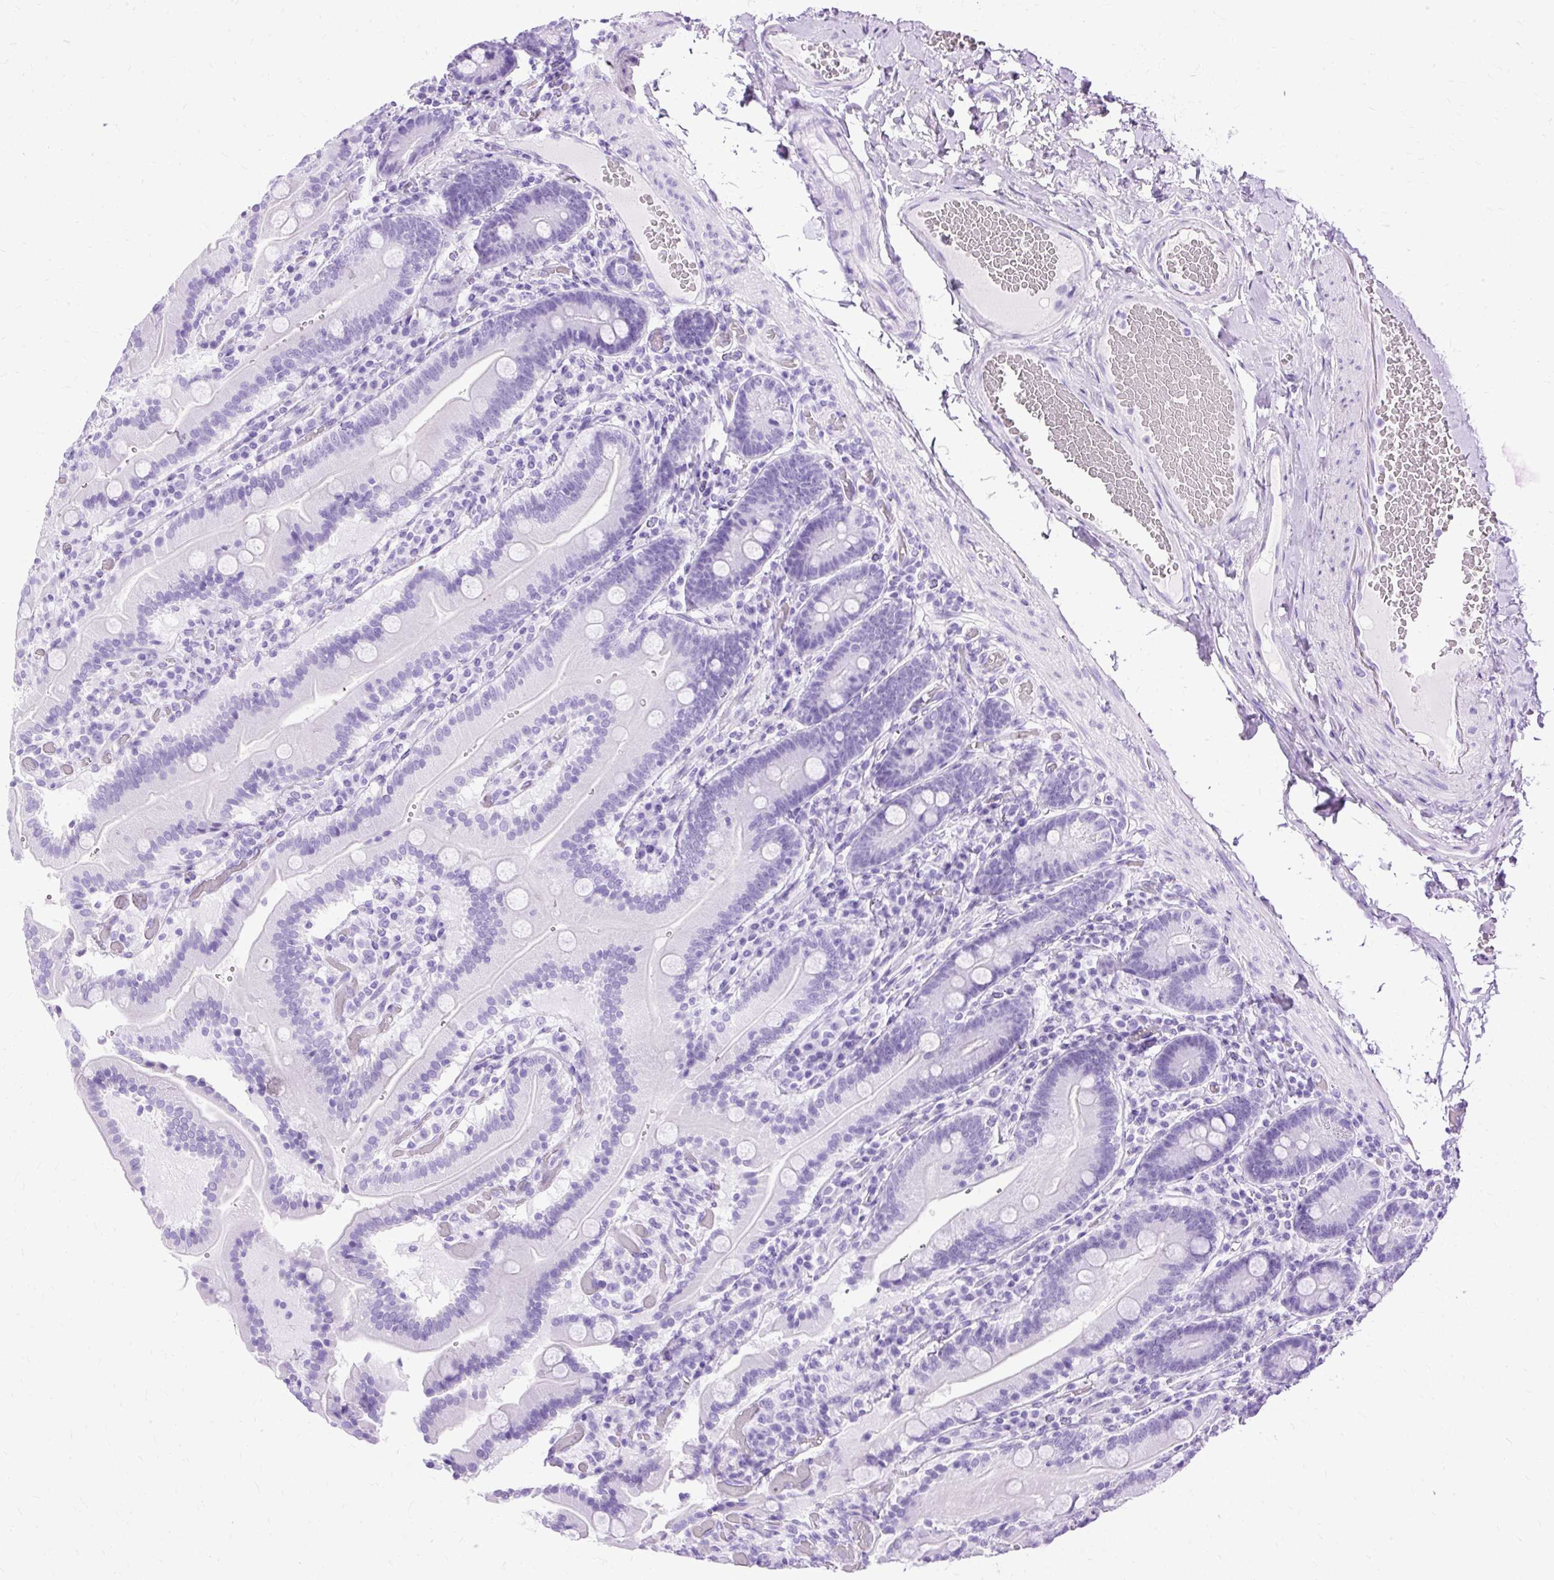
{"staining": {"intensity": "negative", "quantity": "none", "location": "none"}, "tissue": "duodenum", "cell_type": "Glandular cells", "image_type": "normal", "snomed": [{"axis": "morphology", "description": "Normal tissue, NOS"}, {"axis": "topography", "description": "Duodenum"}], "caption": "High power microscopy image of an immunohistochemistry histopathology image of unremarkable duodenum, revealing no significant expression in glandular cells.", "gene": "SLC8A2", "patient": {"sex": "female", "age": 62}}